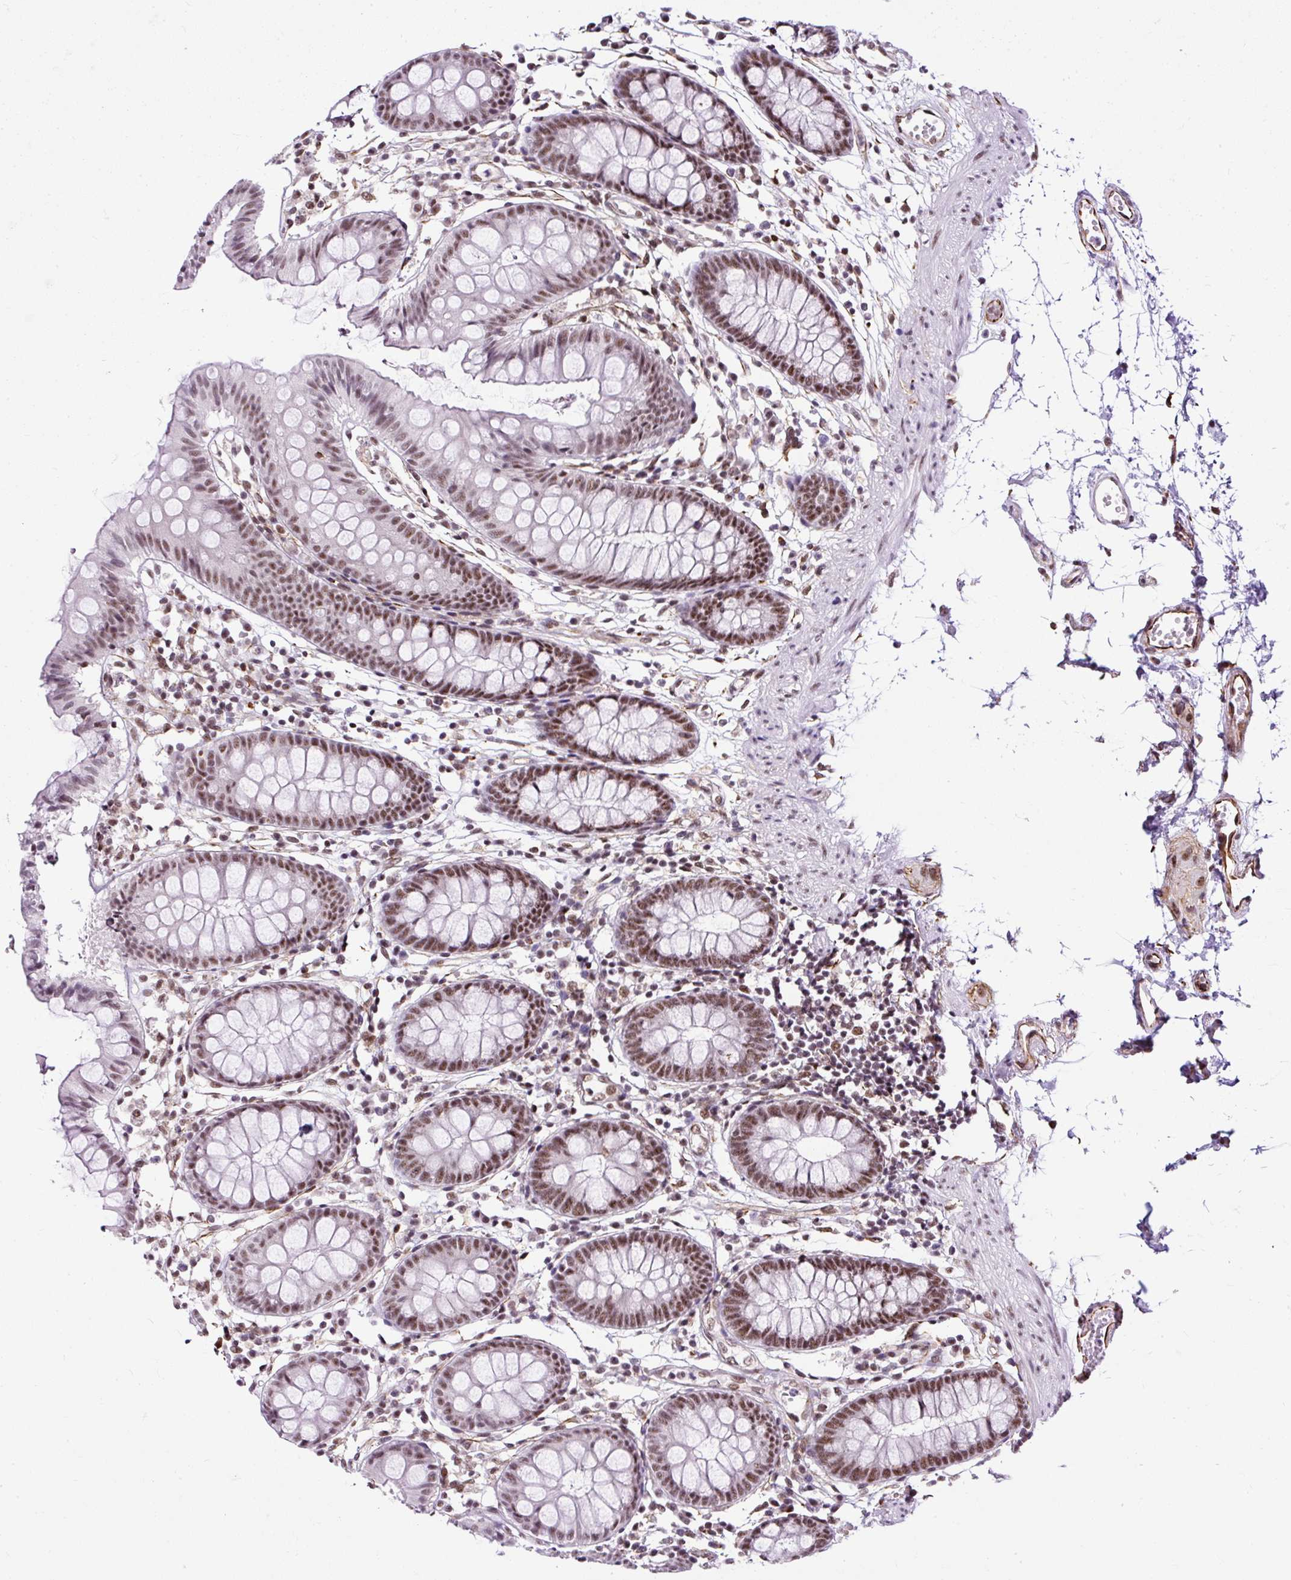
{"staining": {"intensity": "moderate", "quantity": ">75%", "location": "nuclear"}, "tissue": "colon", "cell_type": "Endothelial cells", "image_type": "normal", "snomed": [{"axis": "morphology", "description": "Normal tissue, NOS"}, {"axis": "topography", "description": "Colon"}], "caption": "The histopathology image exhibits a brown stain indicating the presence of a protein in the nuclear of endothelial cells in colon. The staining was performed using DAB (3,3'-diaminobenzidine) to visualize the protein expression in brown, while the nuclei were stained in blue with hematoxylin (Magnification: 20x).", "gene": "FMC1", "patient": {"sex": "female", "age": 84}}